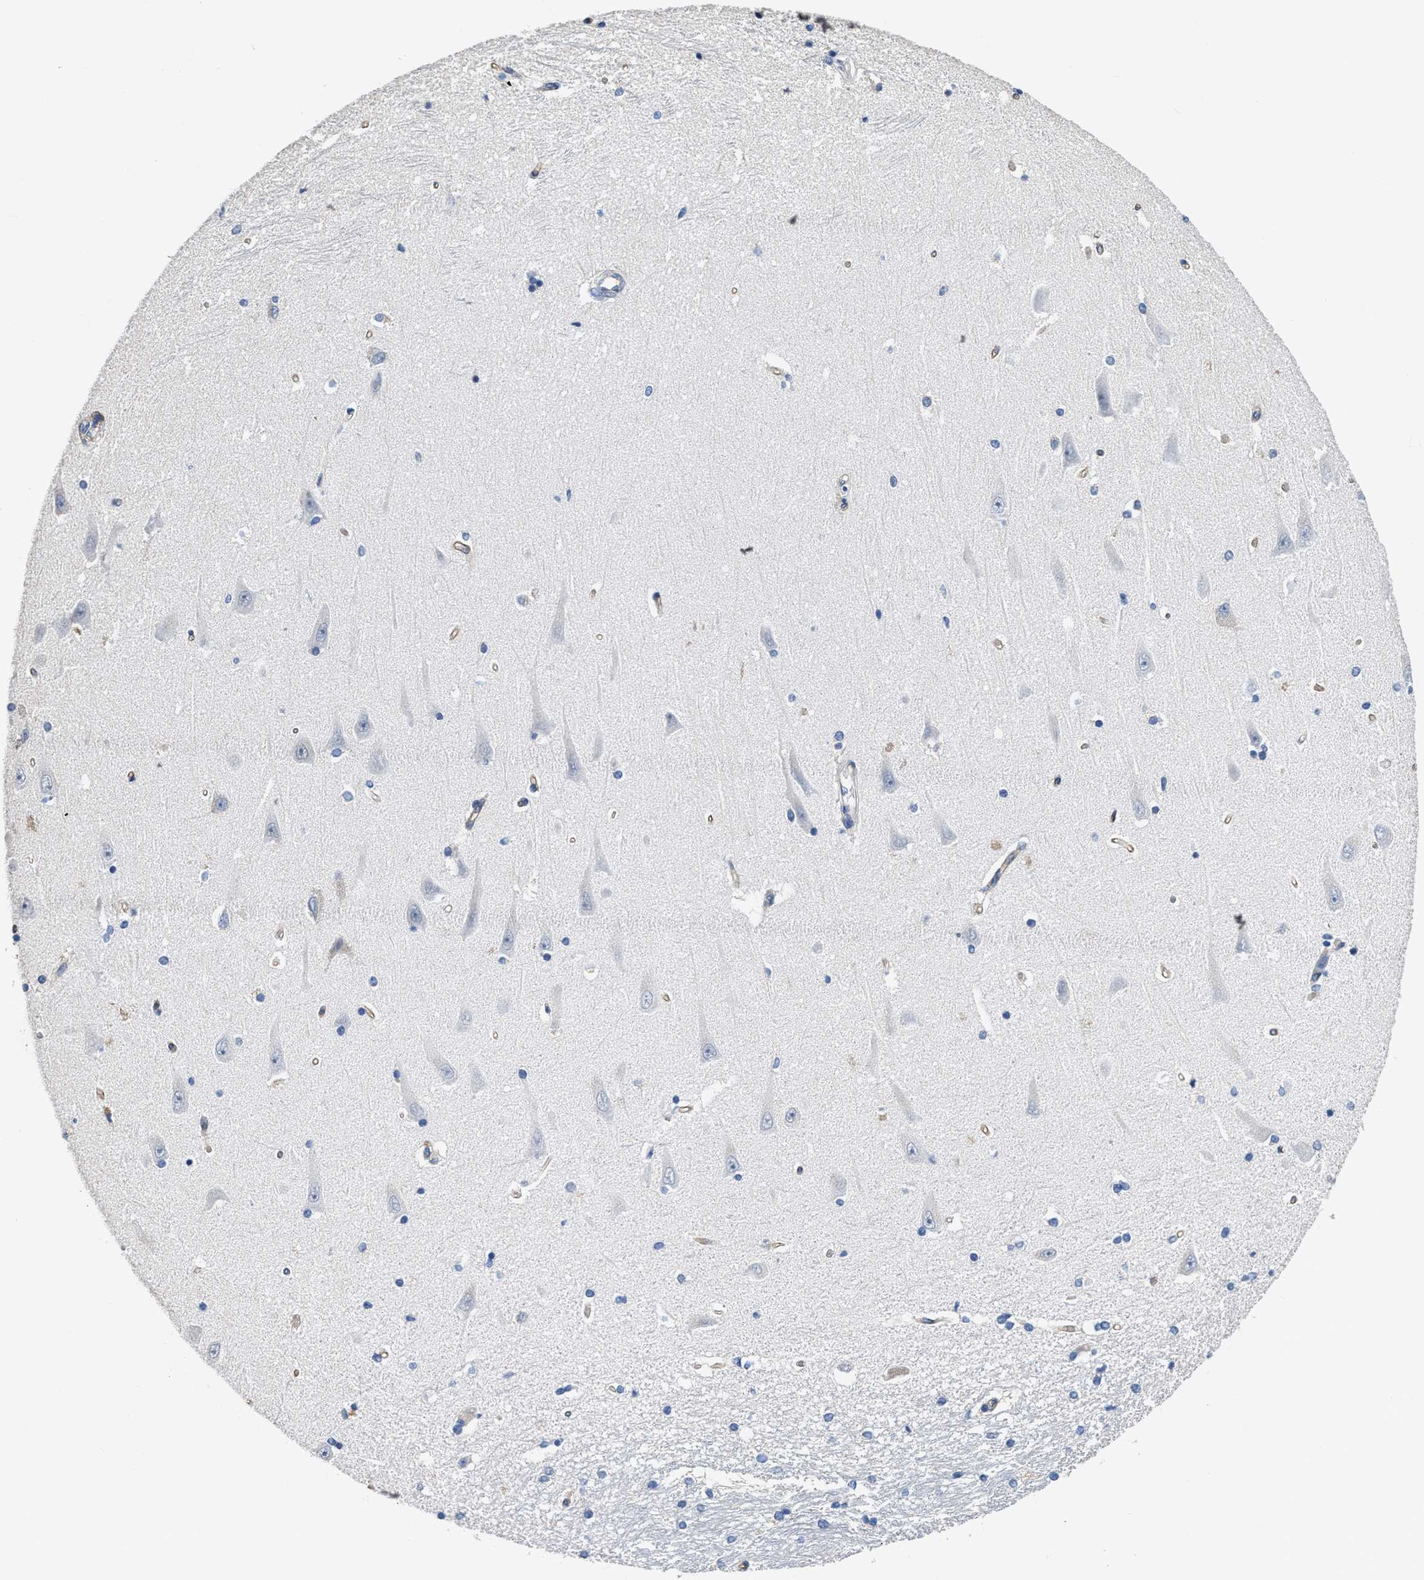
{"staining": {"intensity": "negative", "quantity": "none", "location": "none"}, "tissue": "hippocampus", "cell_type": "Glial cells", "image_type": "normal", "snomed": [{"axis": "morphology", "description": "Normal tissue, NOS"}, {"axis": "topography", "description": "Hippocampus"}], "caption": "Immunohistochemistry (IHC) micrograph of benign hippocampus stained for a protein (brown), which demonstrates no staining in glial cells.", "gene": "C22orf42", "patient": {"sex": "male", "age": 45}}